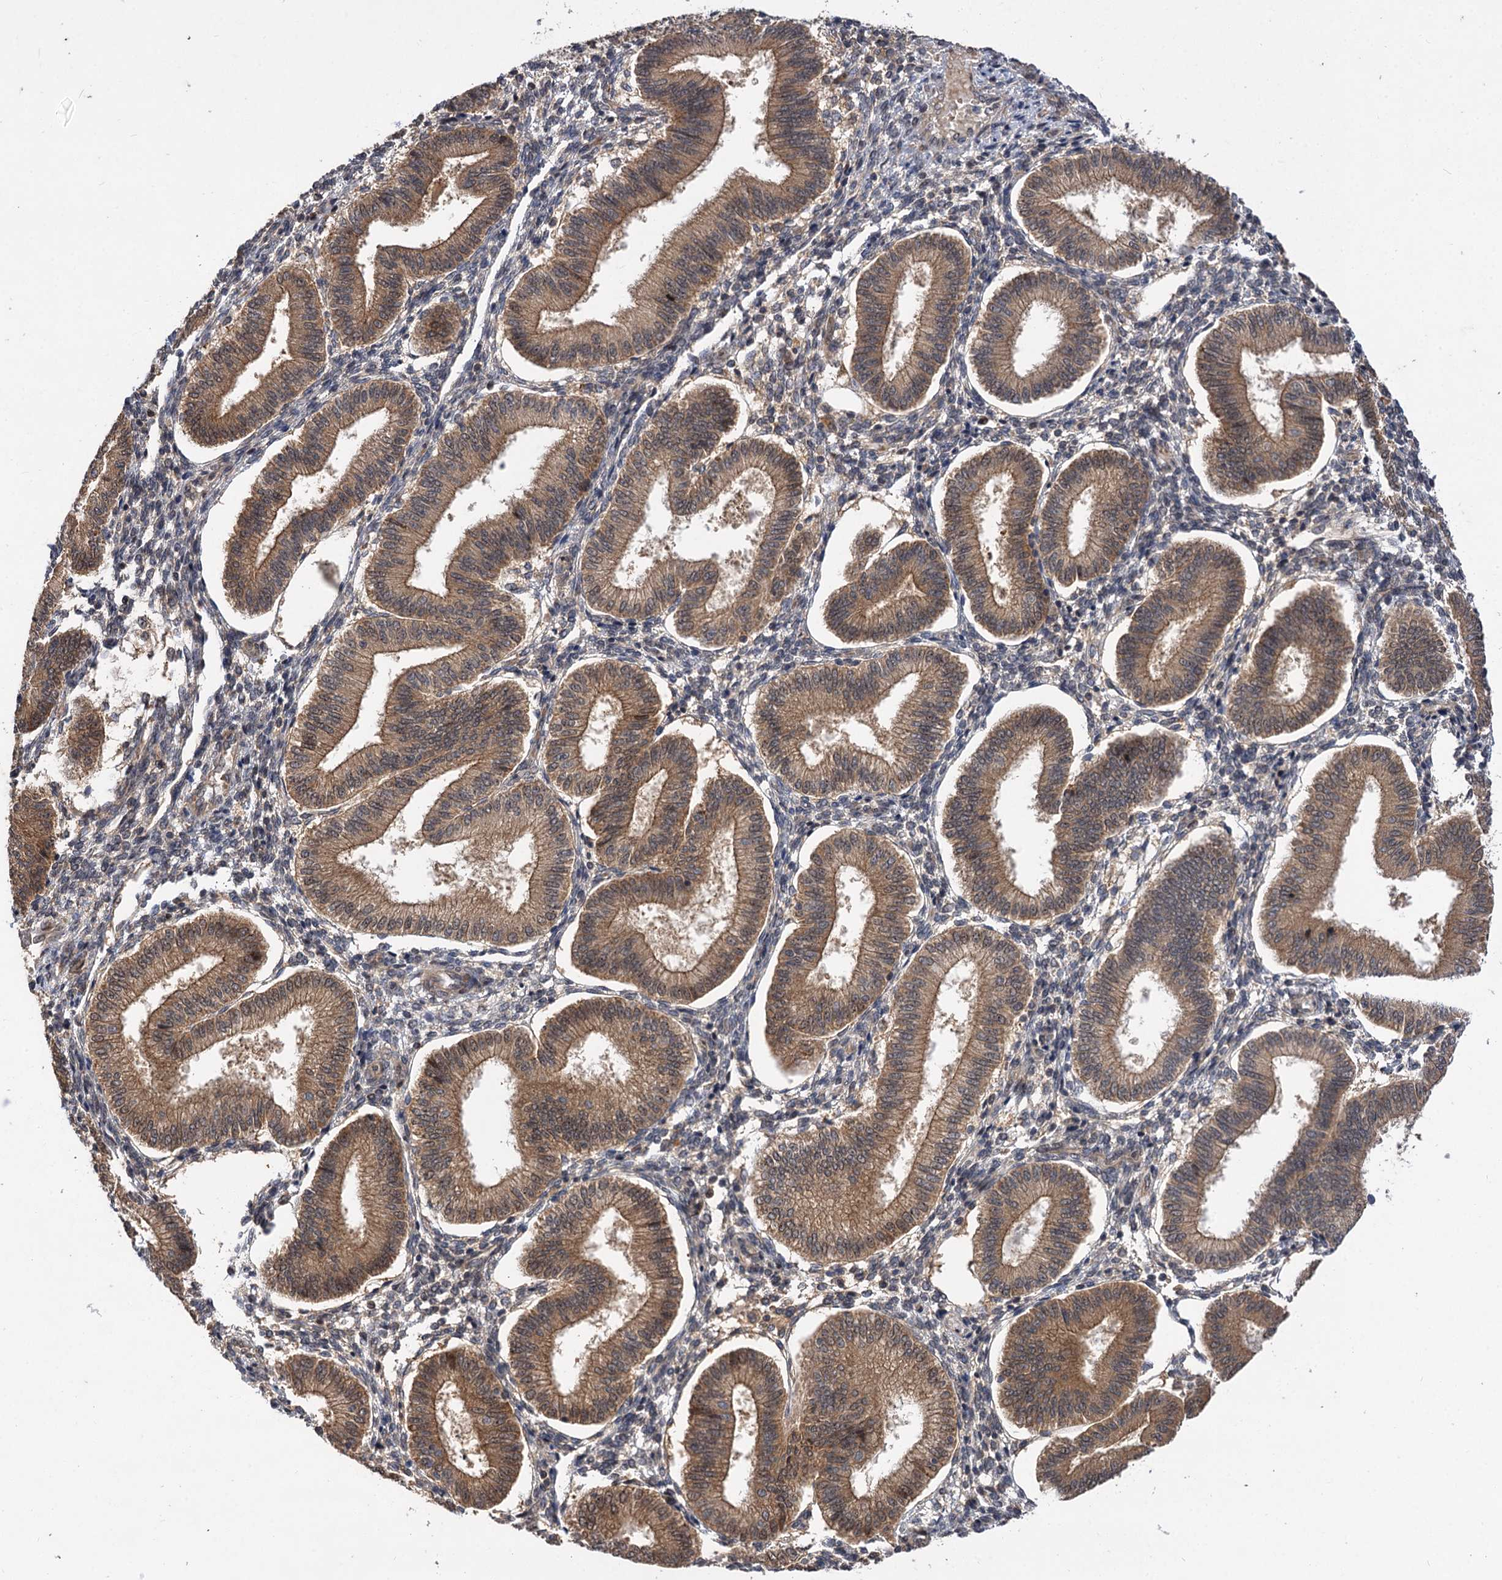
{"staining": {"intensity": "negative", "quantity": "none", "location": "none"}, "tissue": "endometrium", "cell_type": "Cells in endometrial stroma", "image_type": "normal", "snomed": [{"axis": "morphology", "description": "Normal tissue, NOS"}, {"axis": "topography", "description": "Endometrium"}], "caption": "IHC micrograph of benign human endometrium stained for a protein (brown), which demonstrates no staining in cells in endometrial stroma. (DAB (3,3'-diaminobenzidine) immunohistochemistry (IHC) with hematoxylin counter stain).", "gene": "FBXW8", "patient": {"sex": "female", "age": 39}}